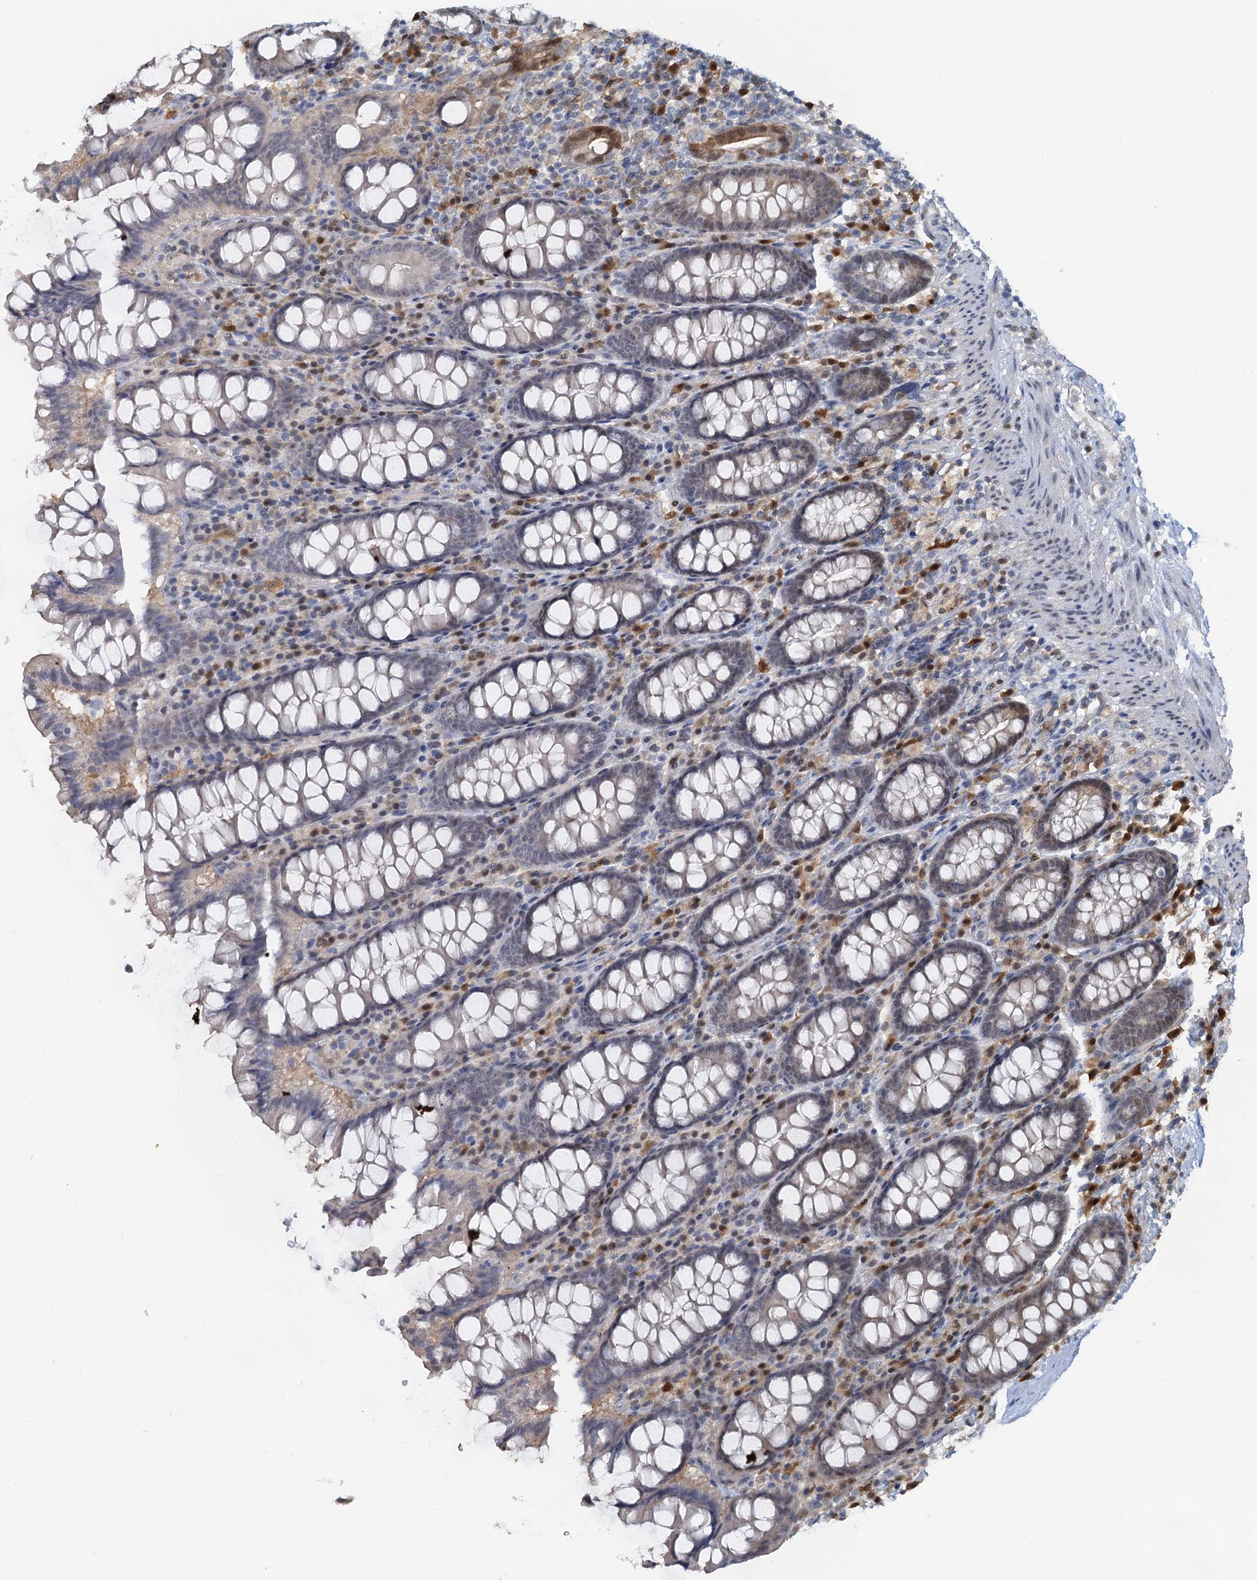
{"staining": {"intensity": "weak", "quantity": "<25%", "location": "cytoplasmic/membranous"}, "tissue": "colon", "cell_type": "Endothelial cells", "image_type": "normal", "snomed": [{"axis": "morphology", "description": "Normal tissue, NOS"}, {"axis": "topography", "description": "Colon"}], "caption": "Immunohistochemical staining of unremarkable colon exhibits no significant staining in endothelial cells. (Brightfield microscopy of DAB (3,3'-diaminobenzidine) immunohistochemistry (IHC) at high magnification).", "gene": "SPINDOC", "patient": {"sex": "female", "age": 79}}